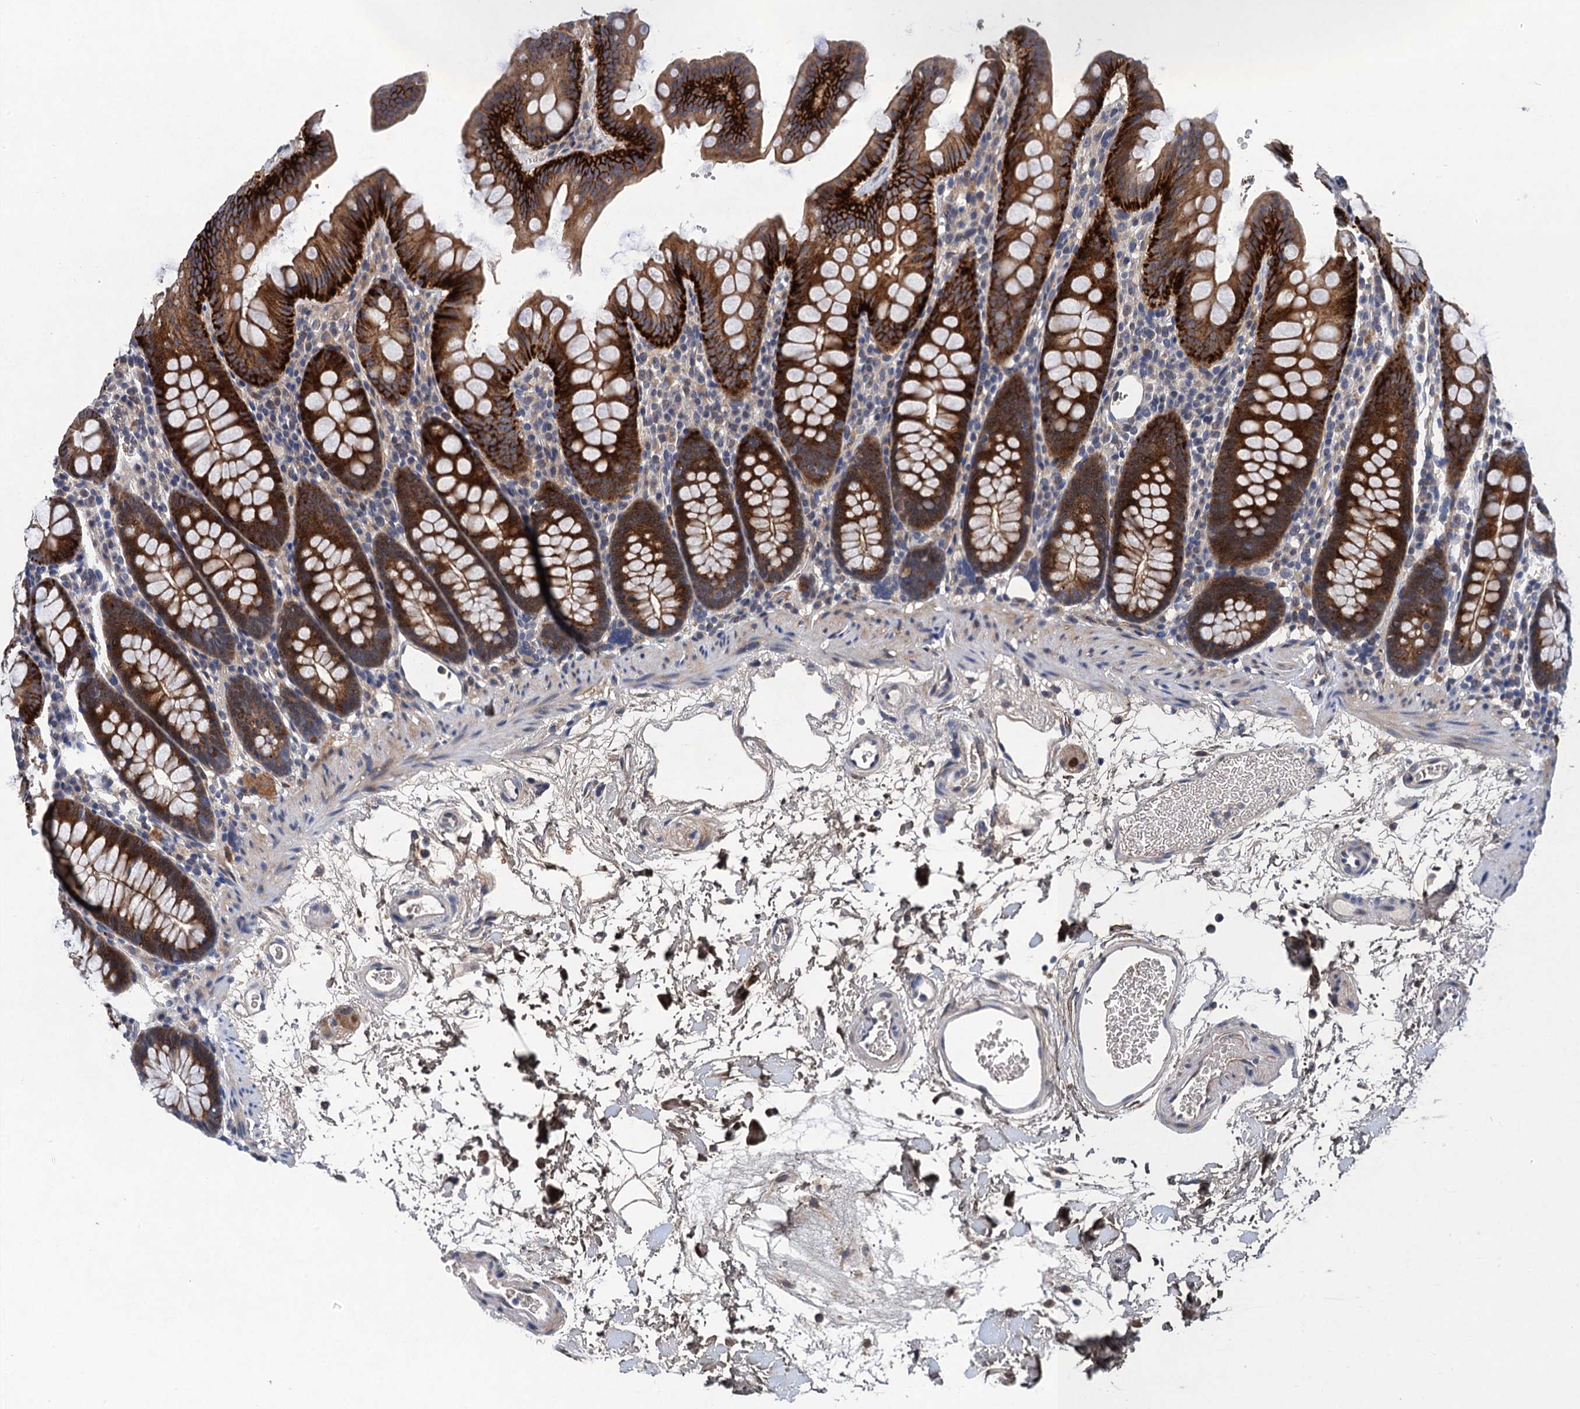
{"staining": {"intensity": "negative", "quantity": "none", "location": "none"}, "tissue": "colon", "cell_type": "Endothelial cells", "image_type": "normal", "snomed": [{"axis": "morphology", "description": "Normal tissue, NOS"}, {"axis": "topography", "description": "Colon"}], "caption": "Endothelial cells are negative for brown protein staining in unremarkable colon. (Stains: DAB immunohistochemistry with hematoxylin counter stain, Microscopy: brightfield microscopy at high magnification).", "gene": "TRAF7", "patient": {"sex": "male", "age": 75}}